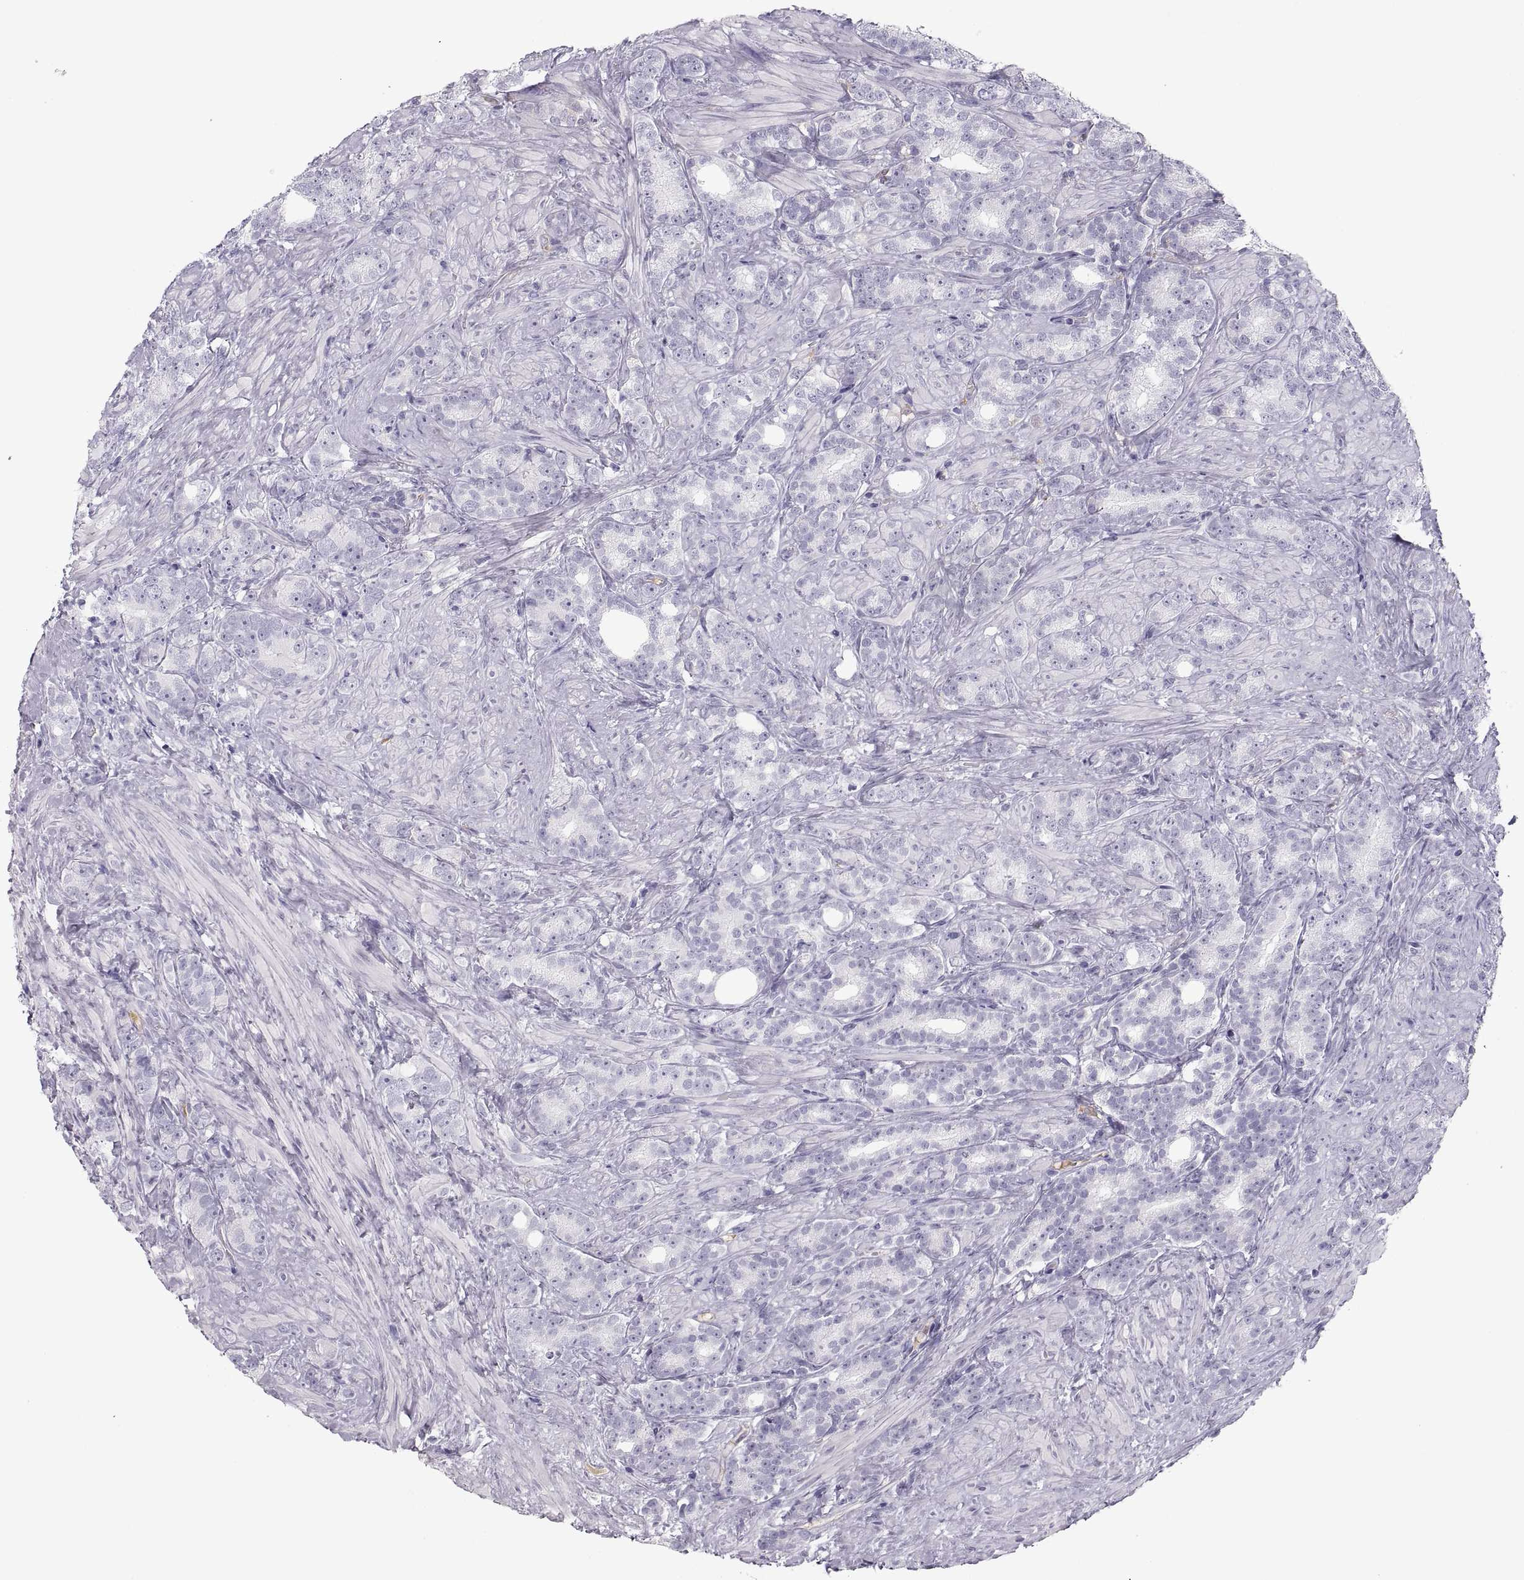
{"staining": {"intensity": "negative", "quantity": "none", "location": "none"}, "tissue": "prostate cancer", "cell_type": "Tumor cells", "image_type": "cancer", "snomed": [{"axis": "morphology", "description": "Adenocarcinoma, High grade"}, {"axis": "topography", "description": "Prostate"}], "caption": "The immunohistochemistry (IHC) histopathology image has no significant positivity in tumor cells of prostate cancer tissue.", "gene": "MAGEB2", "patient": {"sex": "male", "age": 90}}